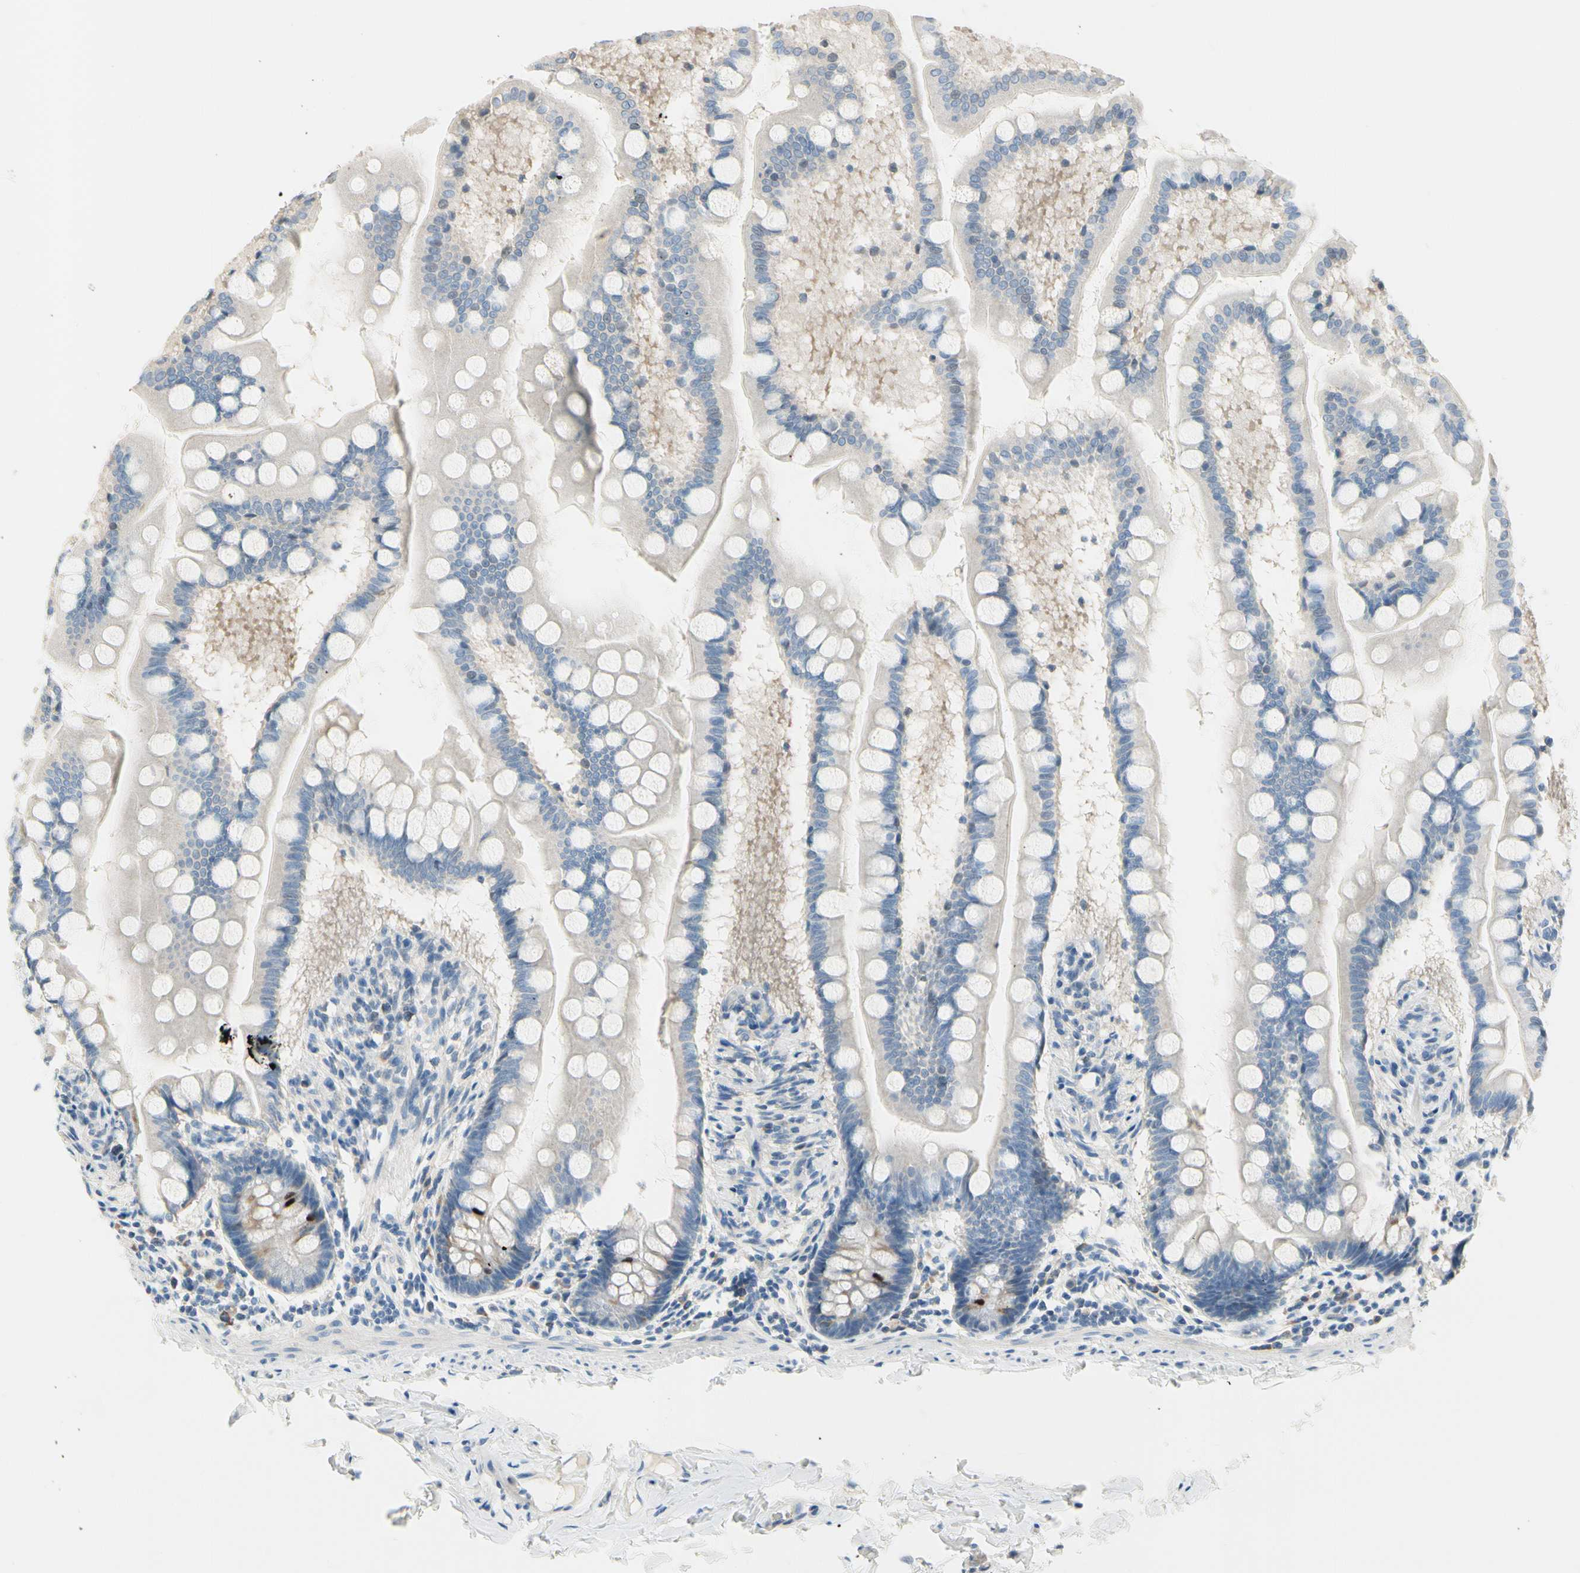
{"staining": {"intensity": "moderate", "quantity": "<25%", "location": "cytoplasmic/membranous"}, "tissue": "small intestine", "cell_type": "Glandular cells", "image_type": "normal", "snomed": [{"axis": "morphology", "description": "Normal tissue, NOS"}, {"axis": "topography", "description": "Small intestine"}], "caption": "Immunohistochemical staining of benign human small intestine exhibits moderate cytoplasmic/membranous protein staining in about <25% of glandular cells. (DAB = brown stain, brightfield microscopy at high magnification).", "gene": "CKAP2", "patient": {"sex": "male", "age": 41}}